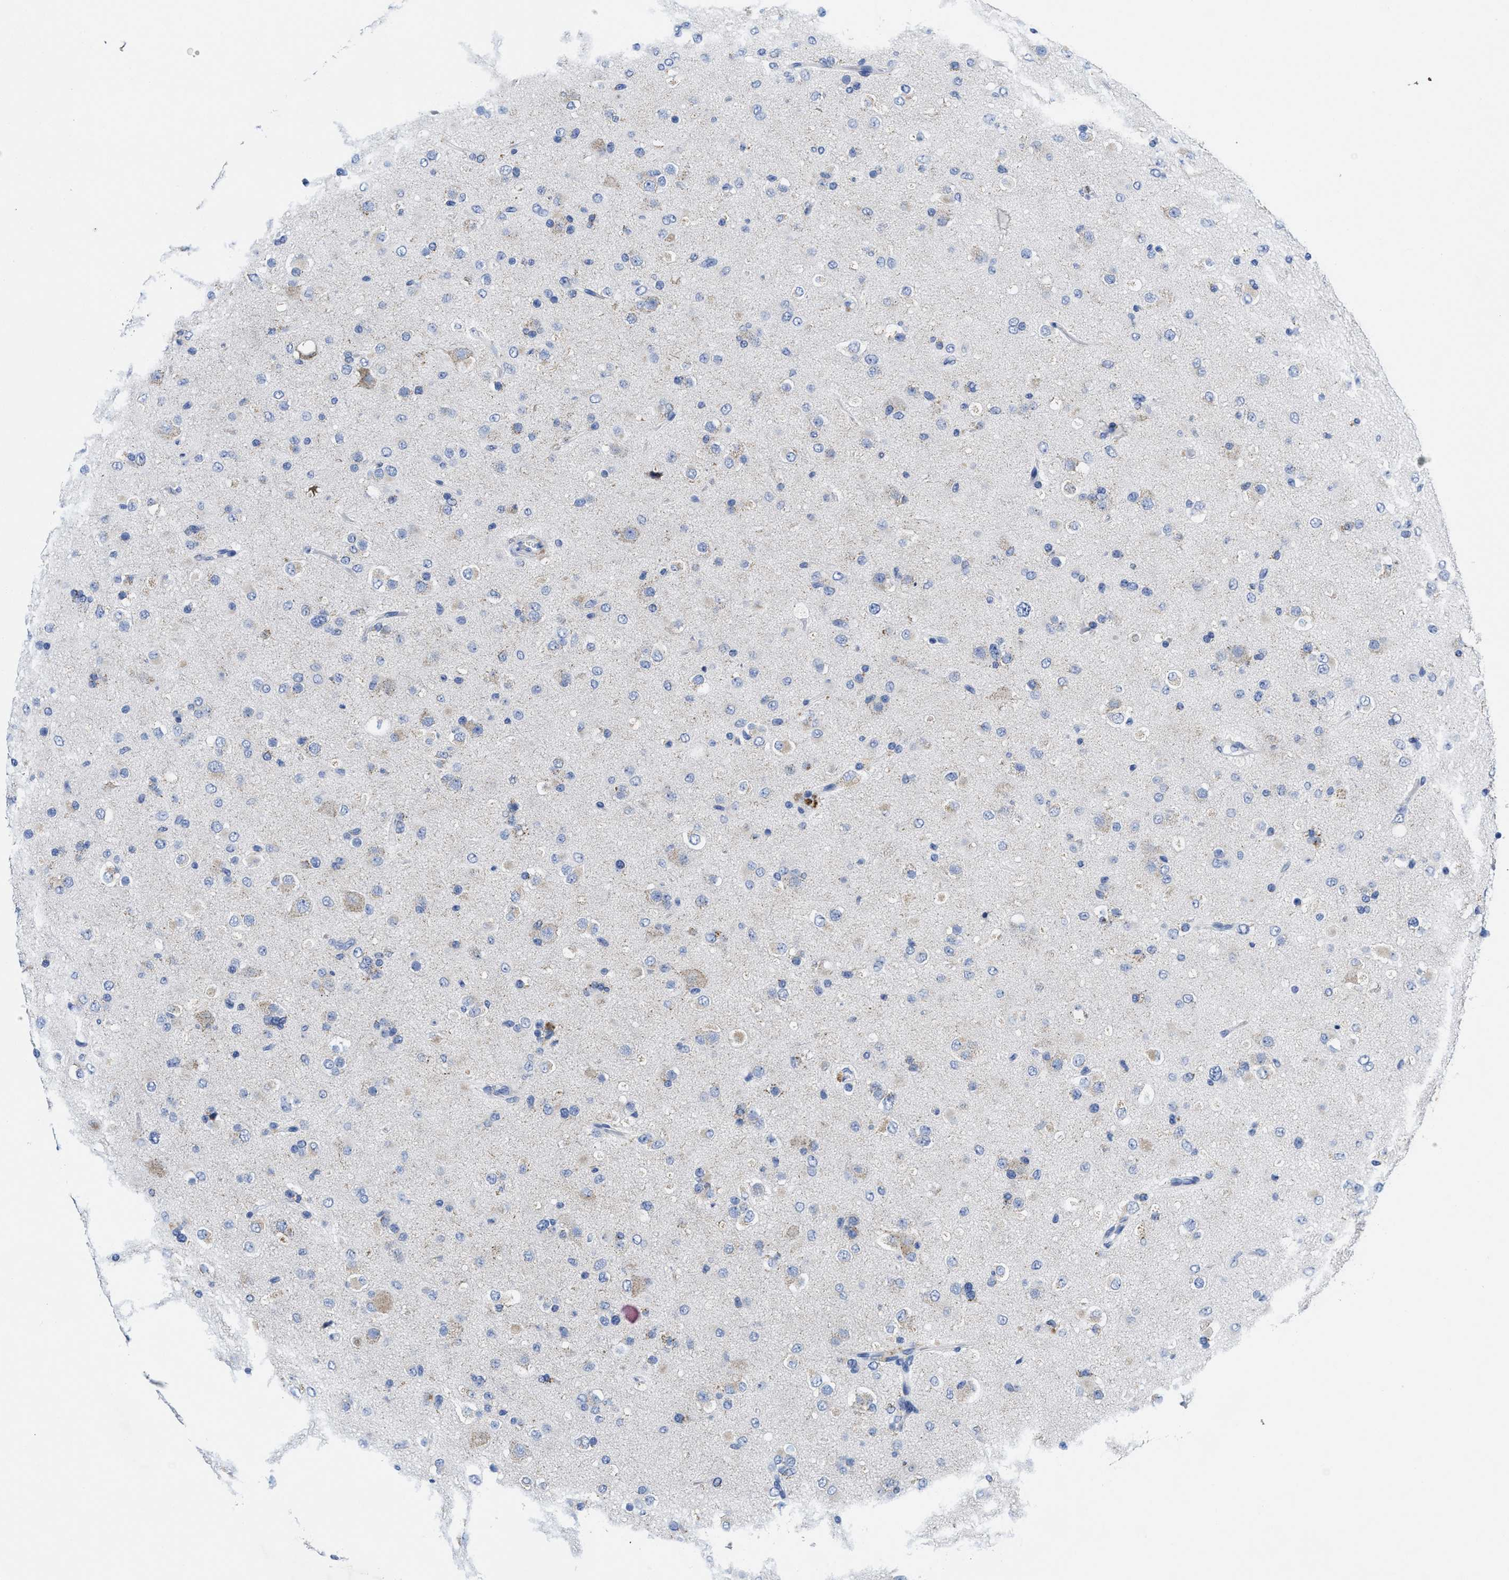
{"staining": {"intensity": "negative", "quantity": "none", "location": "none"}, "tissue": "glioma", "cell_type": "Tumor cells", "image_type": "cancer", "snomed": [{"axis": "morphology", "description": "Glioma, malignant, Low grade"}, {"axis": "topography", "description": "Brain"}], "caption": "Immunohistochemistry of low-grade glioma (malignant) shows no staining in tumor cells. (DAB (3,3'-diaminobenzidine) IHC visualized using brightfield microscopy, high magnification).", "gene": "TBRG4", "patient": {"sex": "male", "age": 65}}